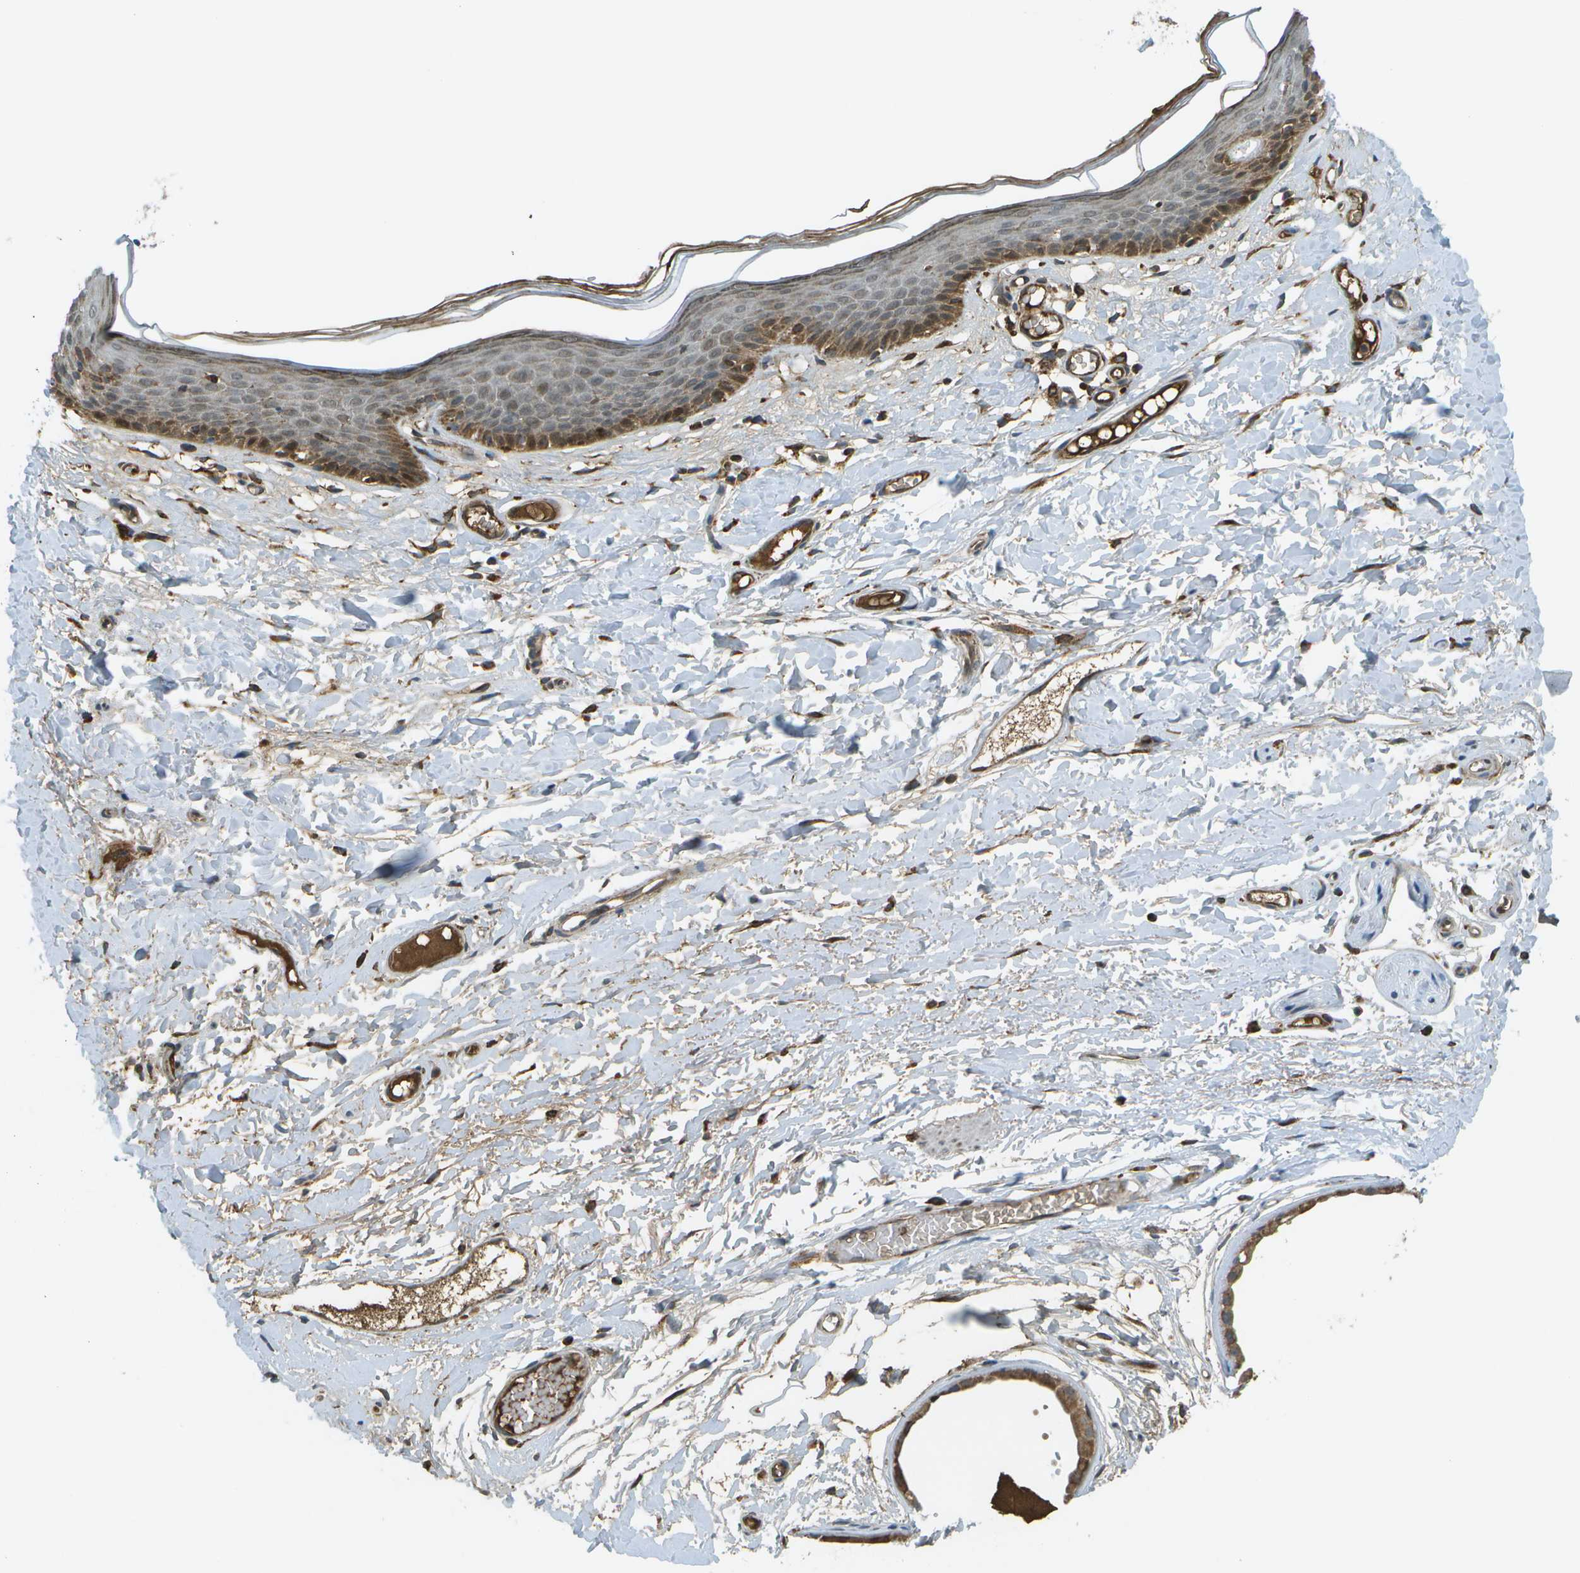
{"staining": {"intensity": "moderate", "quantity": "25%-75%", "location": "cytoplasmic/membranous"}, "tissue": "skin", "cell_type": "Epidermal cells", "image_type": "normal", "snomed": [{"axis": "morphology", "description": "Normal tissue, NOS"}, {"axis": "topography", "description": "Vulva"}], "caption": "Epidermal cells reveal moderate cytoplasmic/membranous expression in about 25%-75% of cells in normal skin.", "gene": "USP30", "patient": {"sex": "female", "age": 54}}